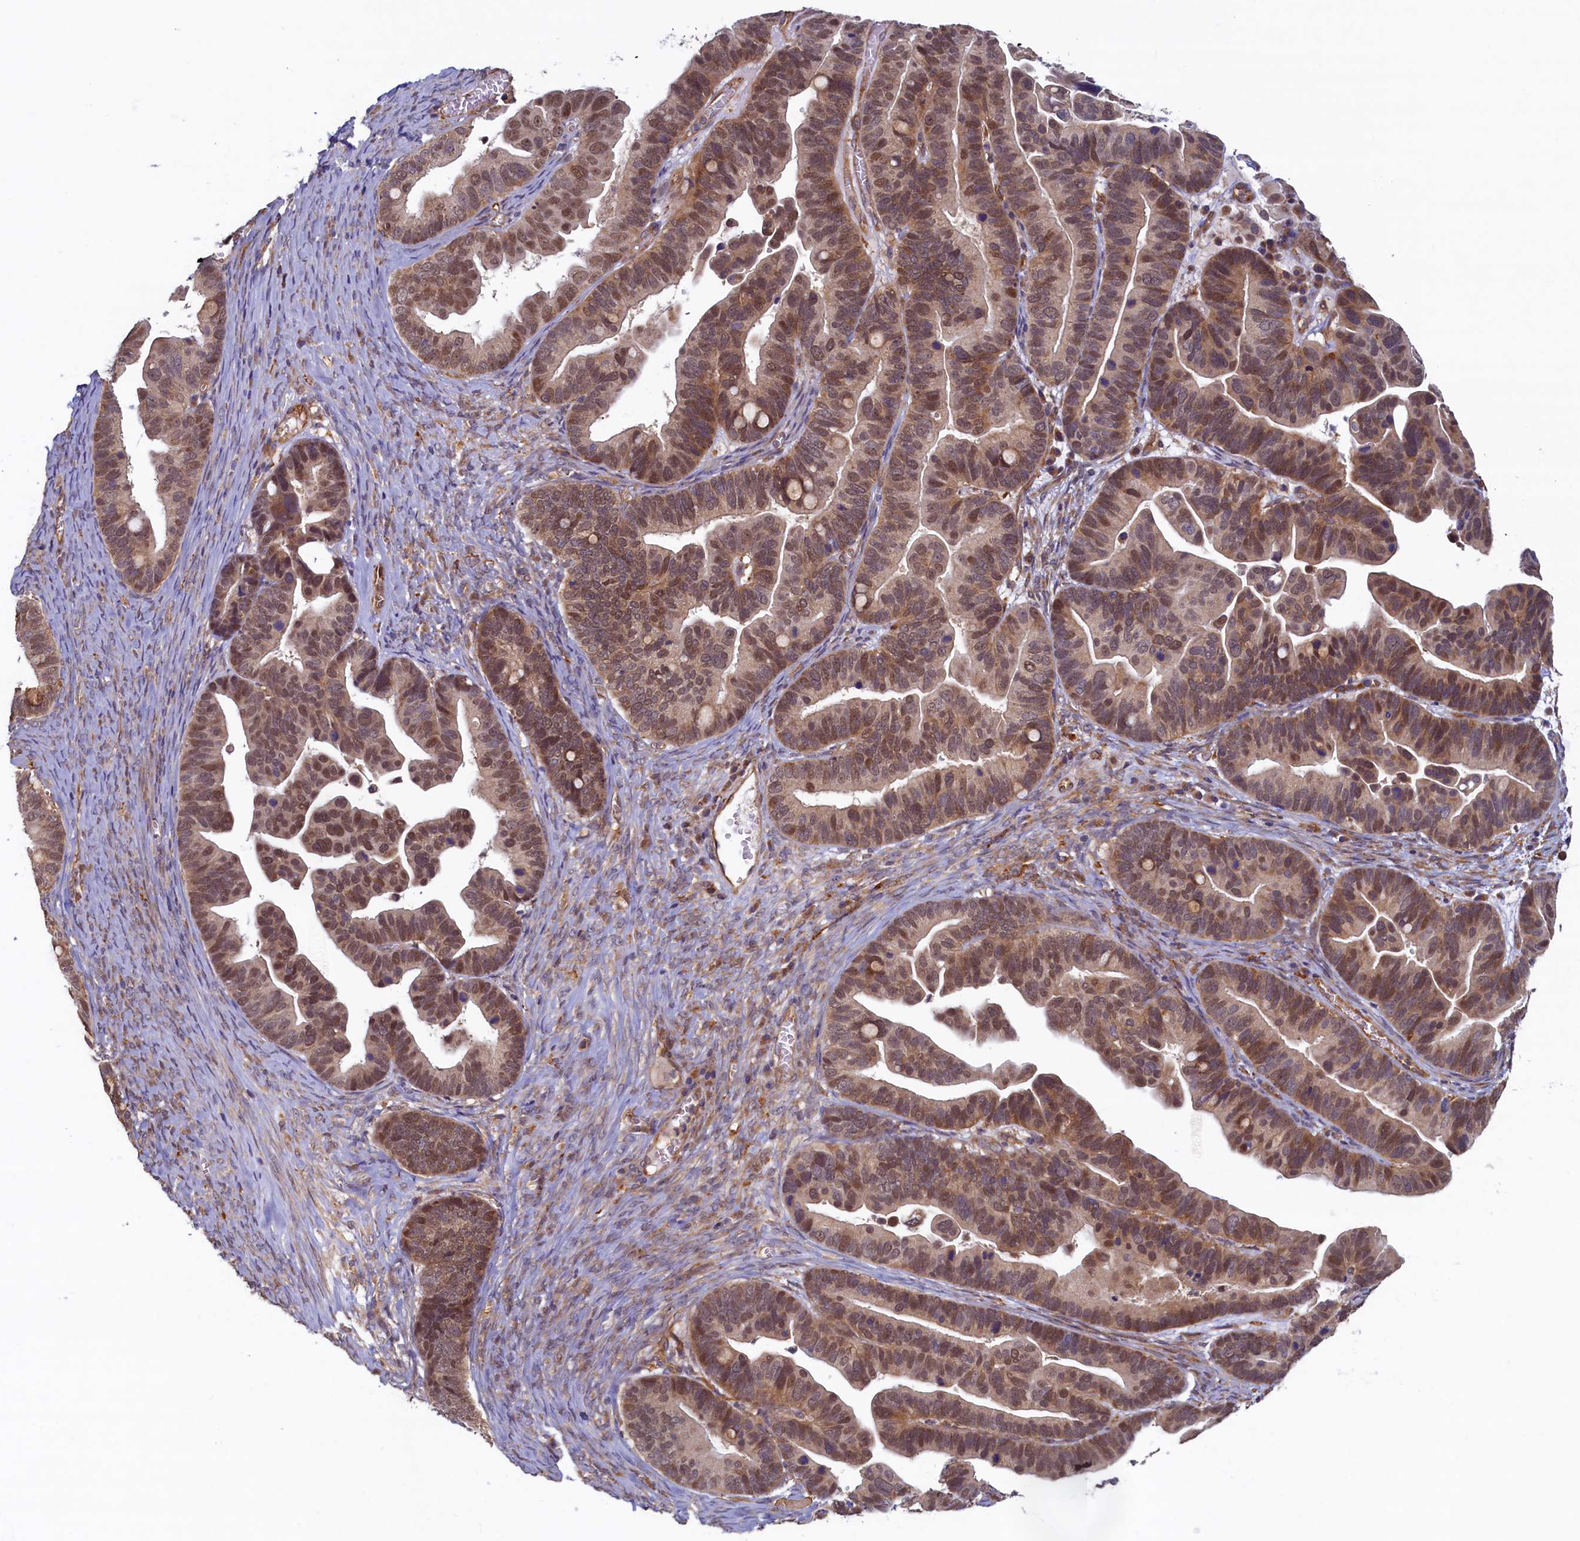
{"staining": {"intensity": "moderate", "quantity": ">75%", "location": "cytoplasmic/membranous,nuclear"}, "tissue": "ovarian cancer", "cell_type": "Tumor cells", "image_type": "cancer", "snomed": [{"axis": "morphology", "description": "Cystadenocarcinoma, serous, NOS"}, {"axis": "topography", "description": "Ovary"}], "caption": "Immunohistochemical staining of human ovarian serous cystadenocarcinoma demonstrates medium levels of moderate cytoplasmic/membranous and nuclear positivity in approximately >75% of tumor cells.", "gene": "STX12", "patient": {"sex": "female", "age": 56}}